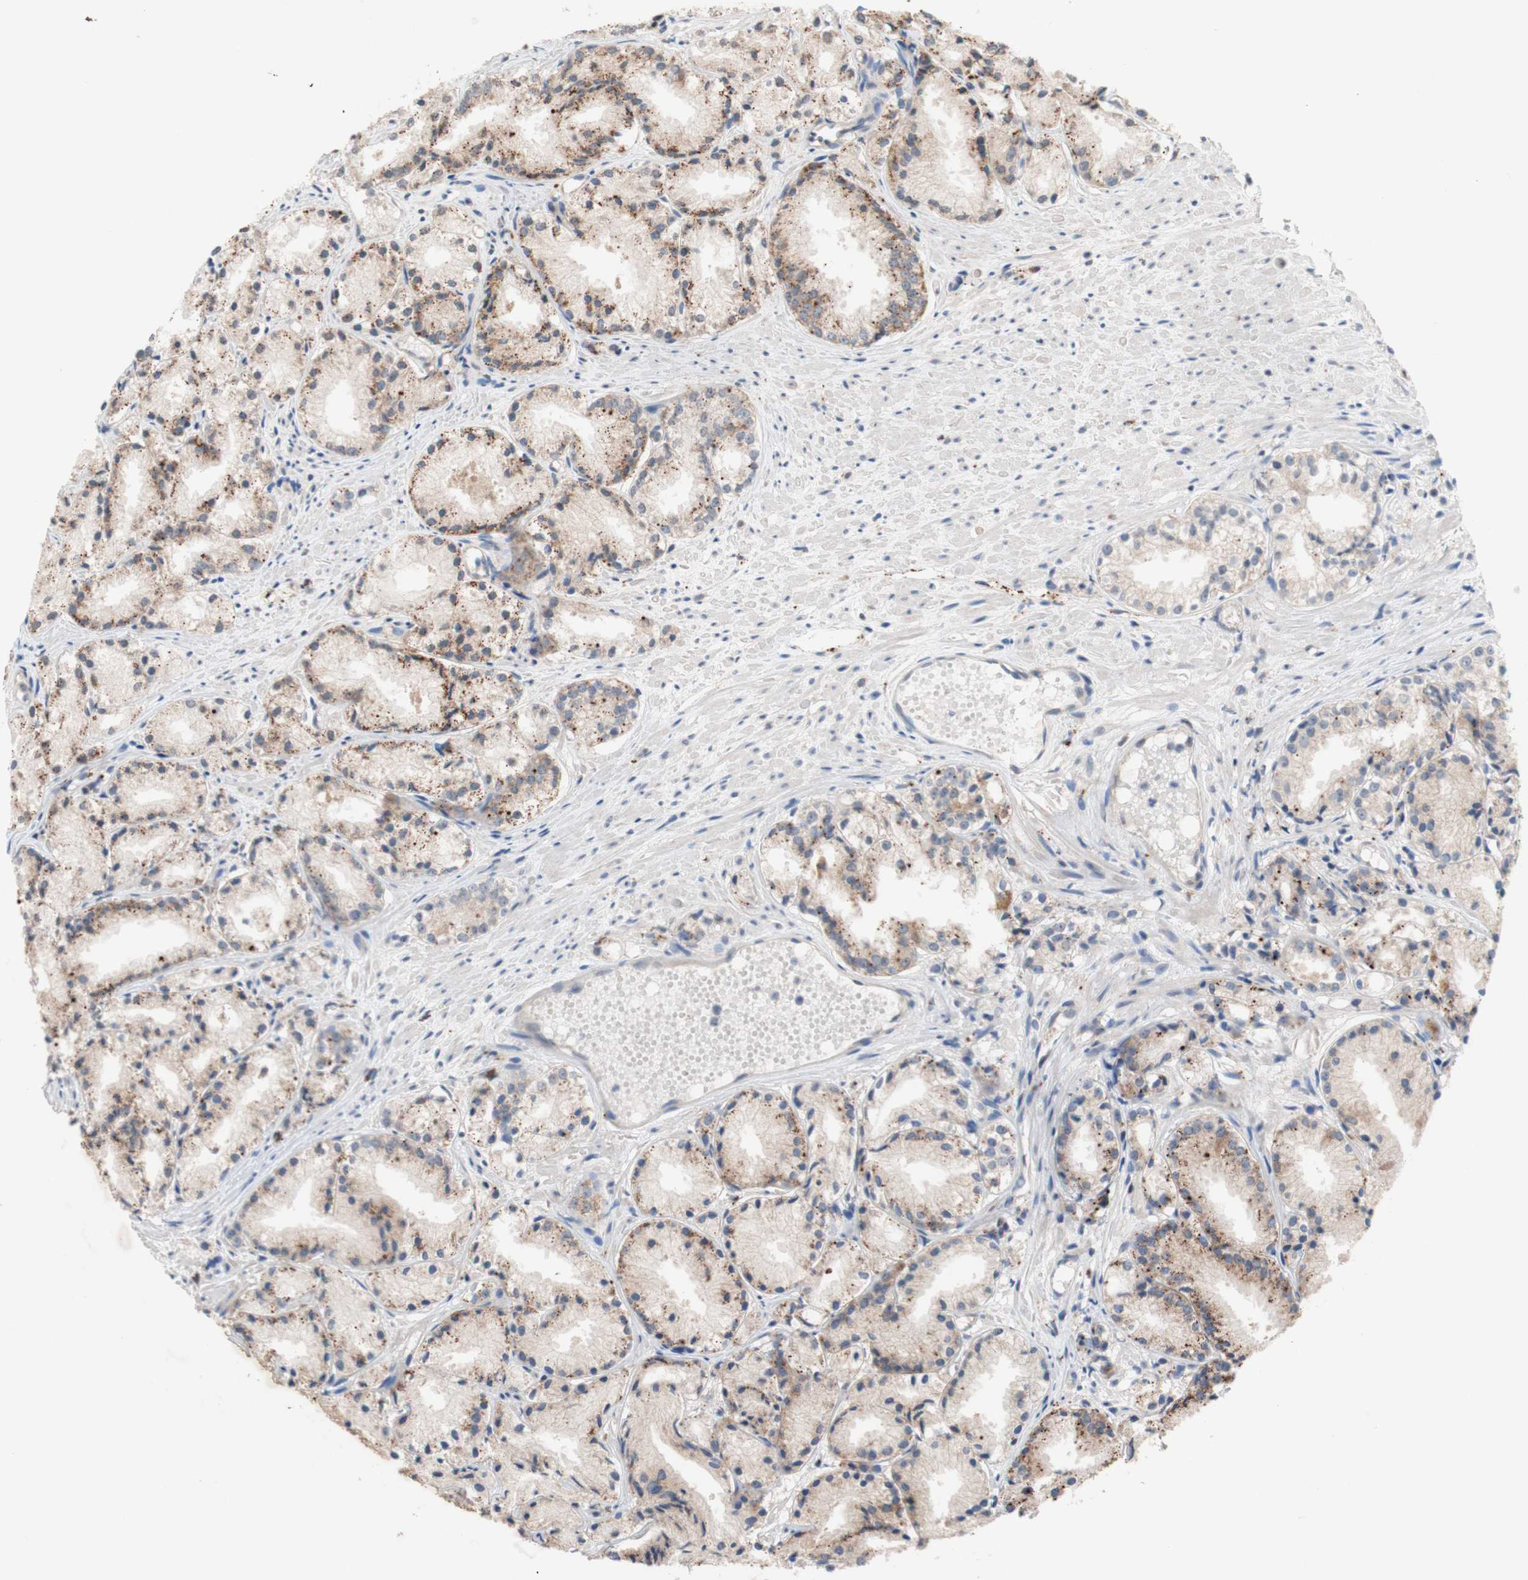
{"staining": {"intensity": "moderate", "quantity": "25%-75%", "location": "cytoplasmic/membranous"}, "tissue": "prostate cancer", "cell_type": "Tumor cells", "image_type": "cancer", "snomed": [{"axis": "morphology", "description": "Adenocarcinoma, Low grade"}, {"axis": "topography", "description": "Prostate"}], "caption": "Prostate cancer (adenocarcinoma (low-grade)) stained for a protein (brown) demonstrates moderate cytoplasmic/membranous positive staining in about 25%-75% of tumor cells.", "gene": "PEX2", "patient": {"sex": "male", "age": 72}}